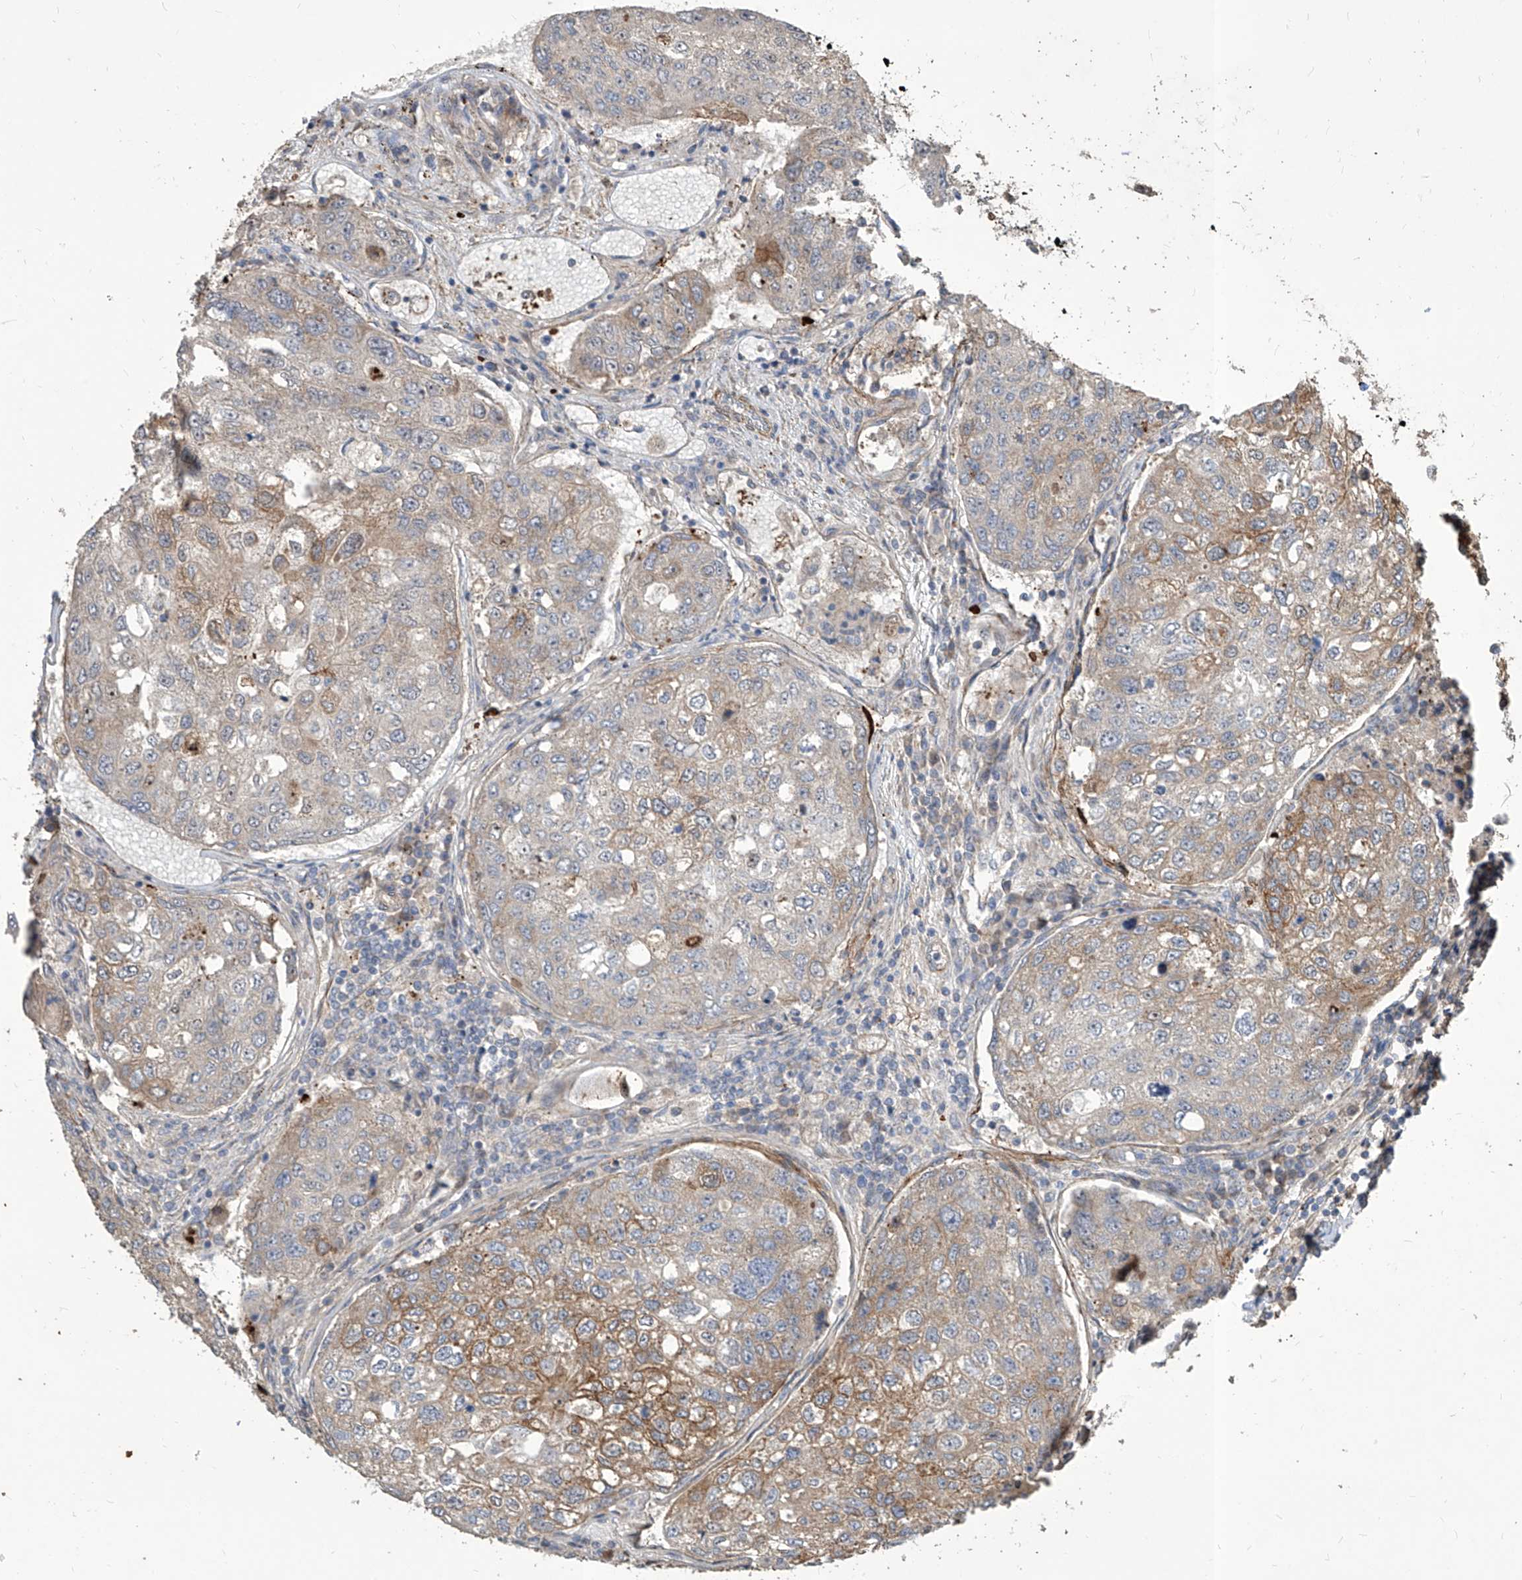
{"staining": {"intensity": "moderate", "quantity": "<25%", "location": "cytoplasmic/membranous"}, "tissue": "urothelial cancer", "cell_type": "Tumor cells", "image_type": "cancer", "snomed": [{"axis": "morphology", "description": "Urothelial carcinoma, High grade"}, {"axis": "topography", "description": "Lymph node"}, {"axis": "topography", "description": "Urinary bladder"}], "caption": "A histopathology image of urothelial cancer stained for a protein displays moderate cytoplasmic/membranous brown staining in tumor cells.", "gene": "FAM83B", "patient": {"sex": "male", "age": 51}}